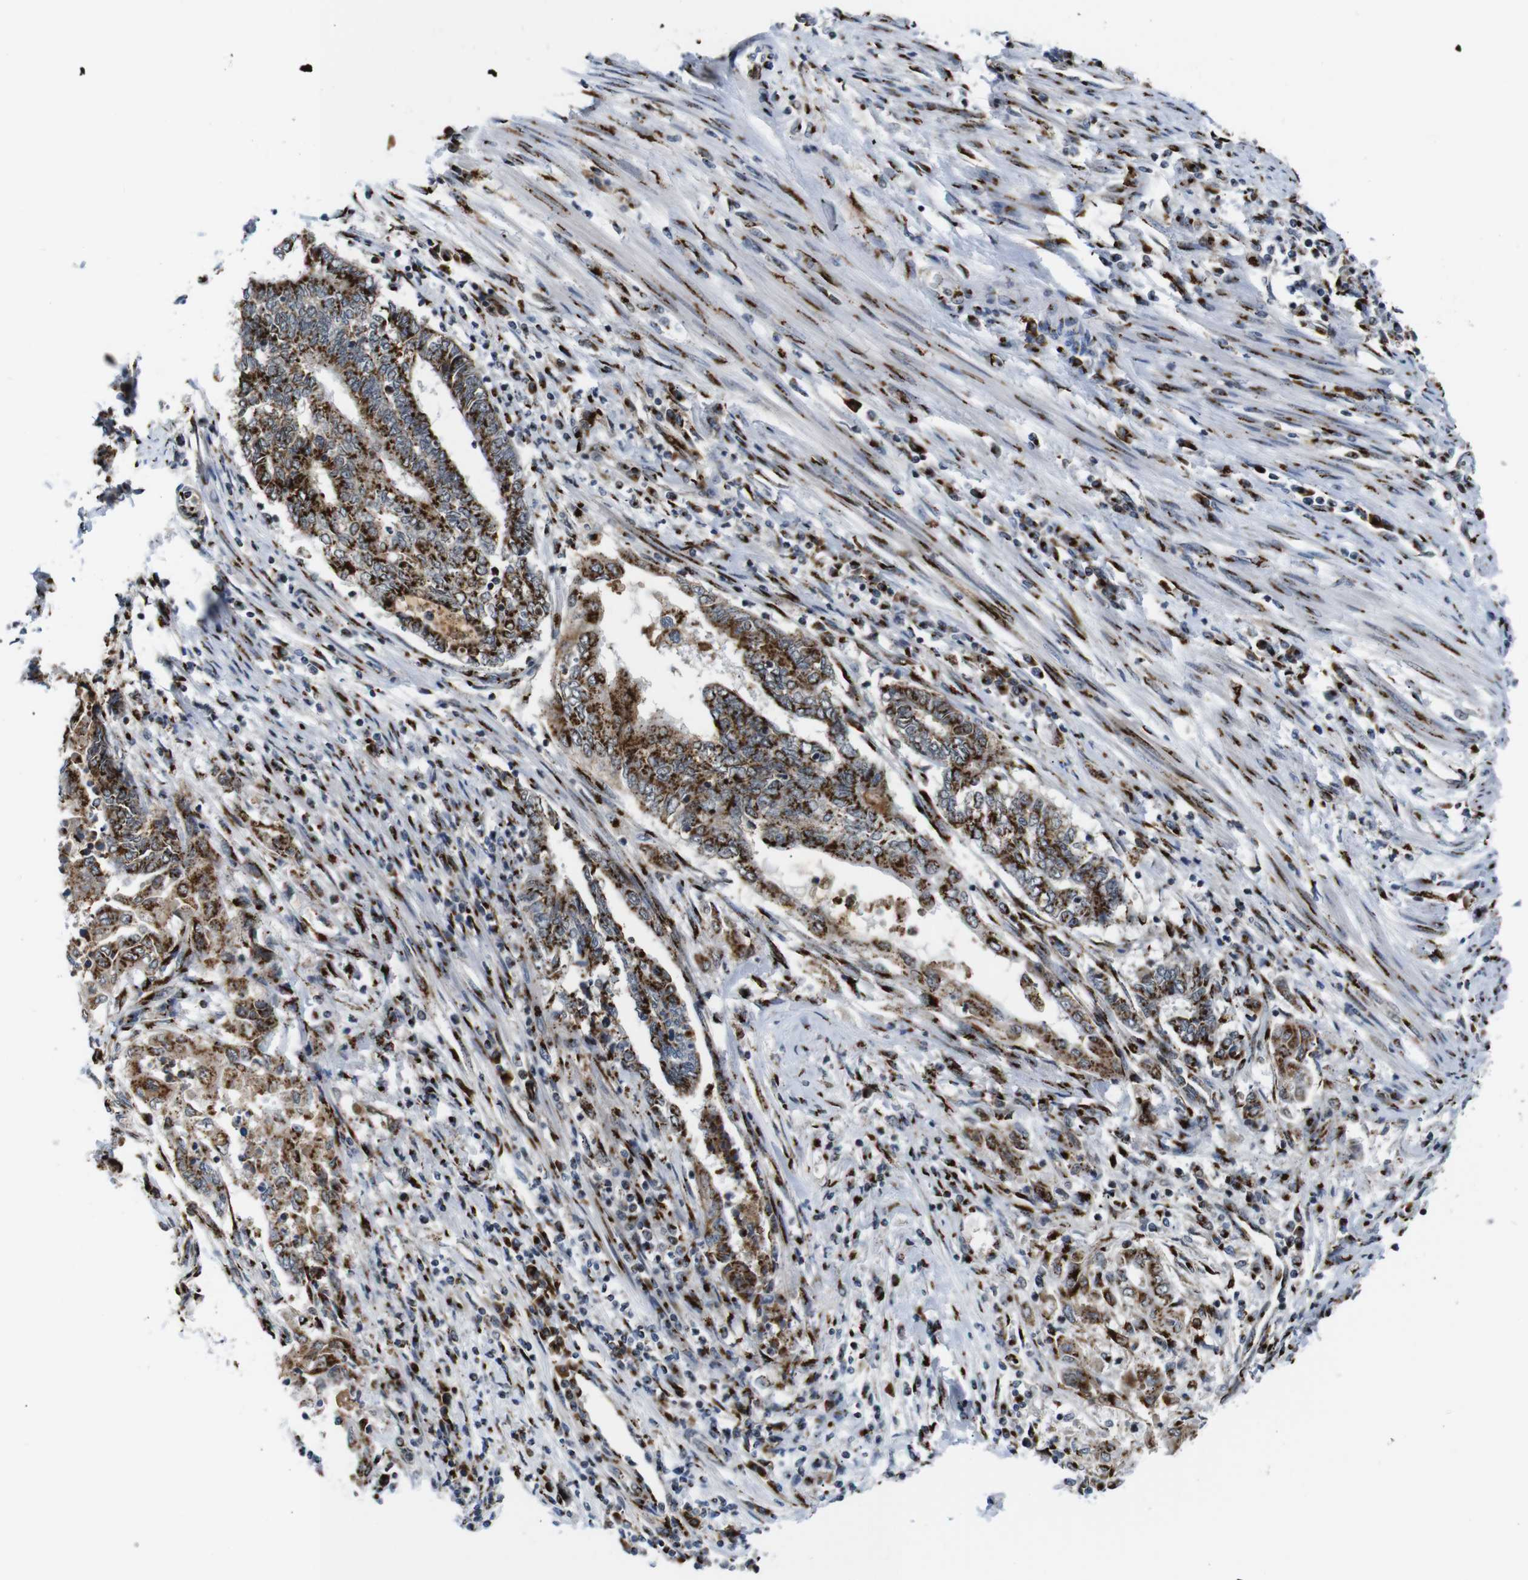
{"staining": {"intensity": "moderate", "quantity": ">75%", "location": "cytoplasmic/membranous"}, "tissue": "endometrial cancer", "cell_type": "Tumor cells", "image_type": "cancer", "snomed": [{"axis": "morphology", "description": "Adenocarcinoma, NOS"}, {"axis": "topography", "description": "Uterus"}, {"axis": "topography", "description": "Endometrium"}], "caption": "Protein staining shows moderate cytoplasmic/membranous positivity in approximately >75% of tumor cells in endometrial cancer (adenocarcinoma).", "gene": "TGOLN2", "patient": {"sex": "female", "age": 70}}